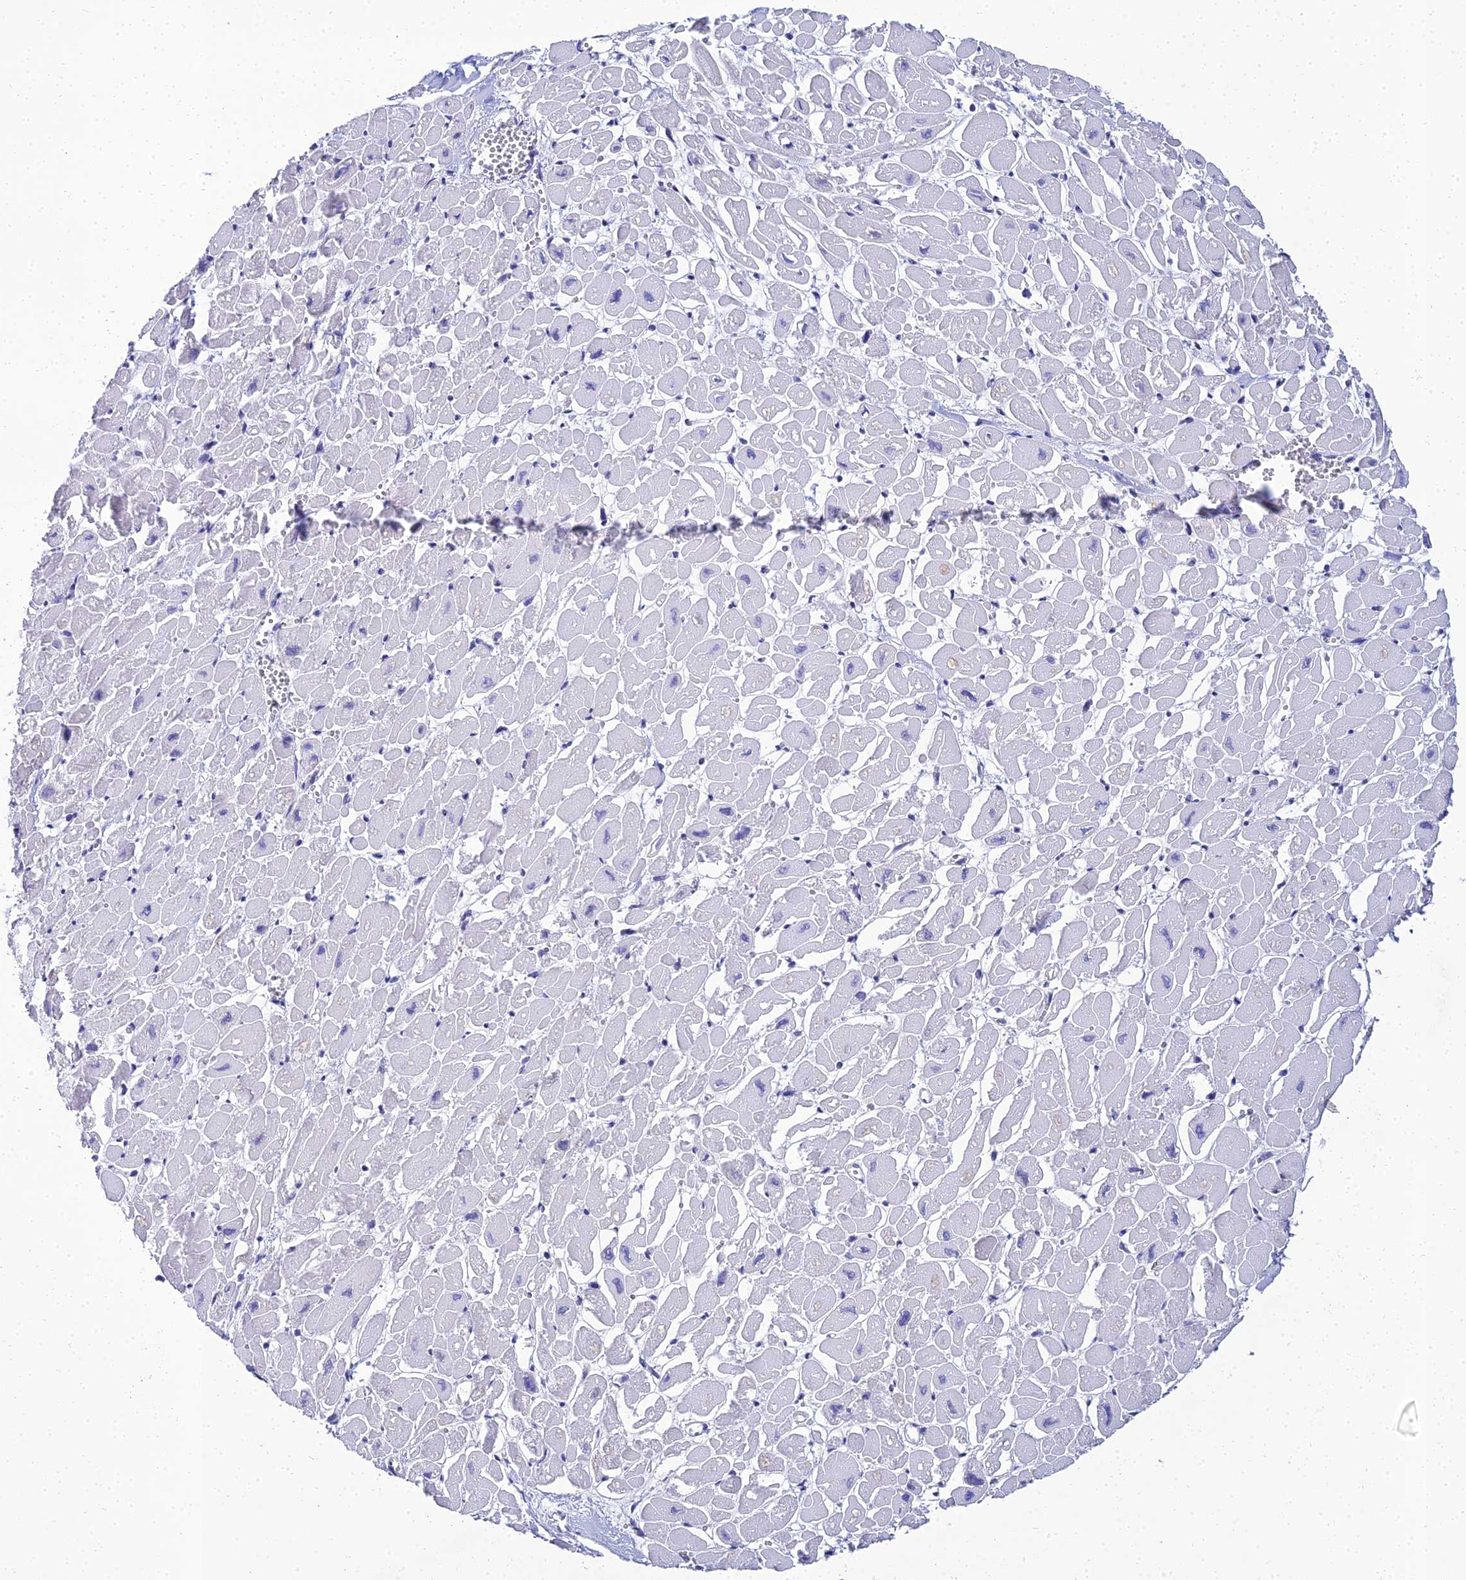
{"staining": {"intensity": "negative", "quantity": "none", "location": "none"}, "tissue": "heart muscle", "cell_type": "Cardiomyocytes", "image_type": "normal", "snomed": [{"axis": "morphology", "description": "Normal tissue, NOS"}, {"axis": "topography", "description": "Heart"}], "caption": "Immunohistochemistry (IHC) image of benign heart muscle: human heart muscle stained with DAB displays no significant protein staining in cardiomyocytes. The staining was performed using DAB to visualize the protein expression in brown, while the nuclei were stained in blue with hematoxylin (Magnification: 20x).", "gene": "PPP4R2", "patient": {"sex": "male", "age": 54}}